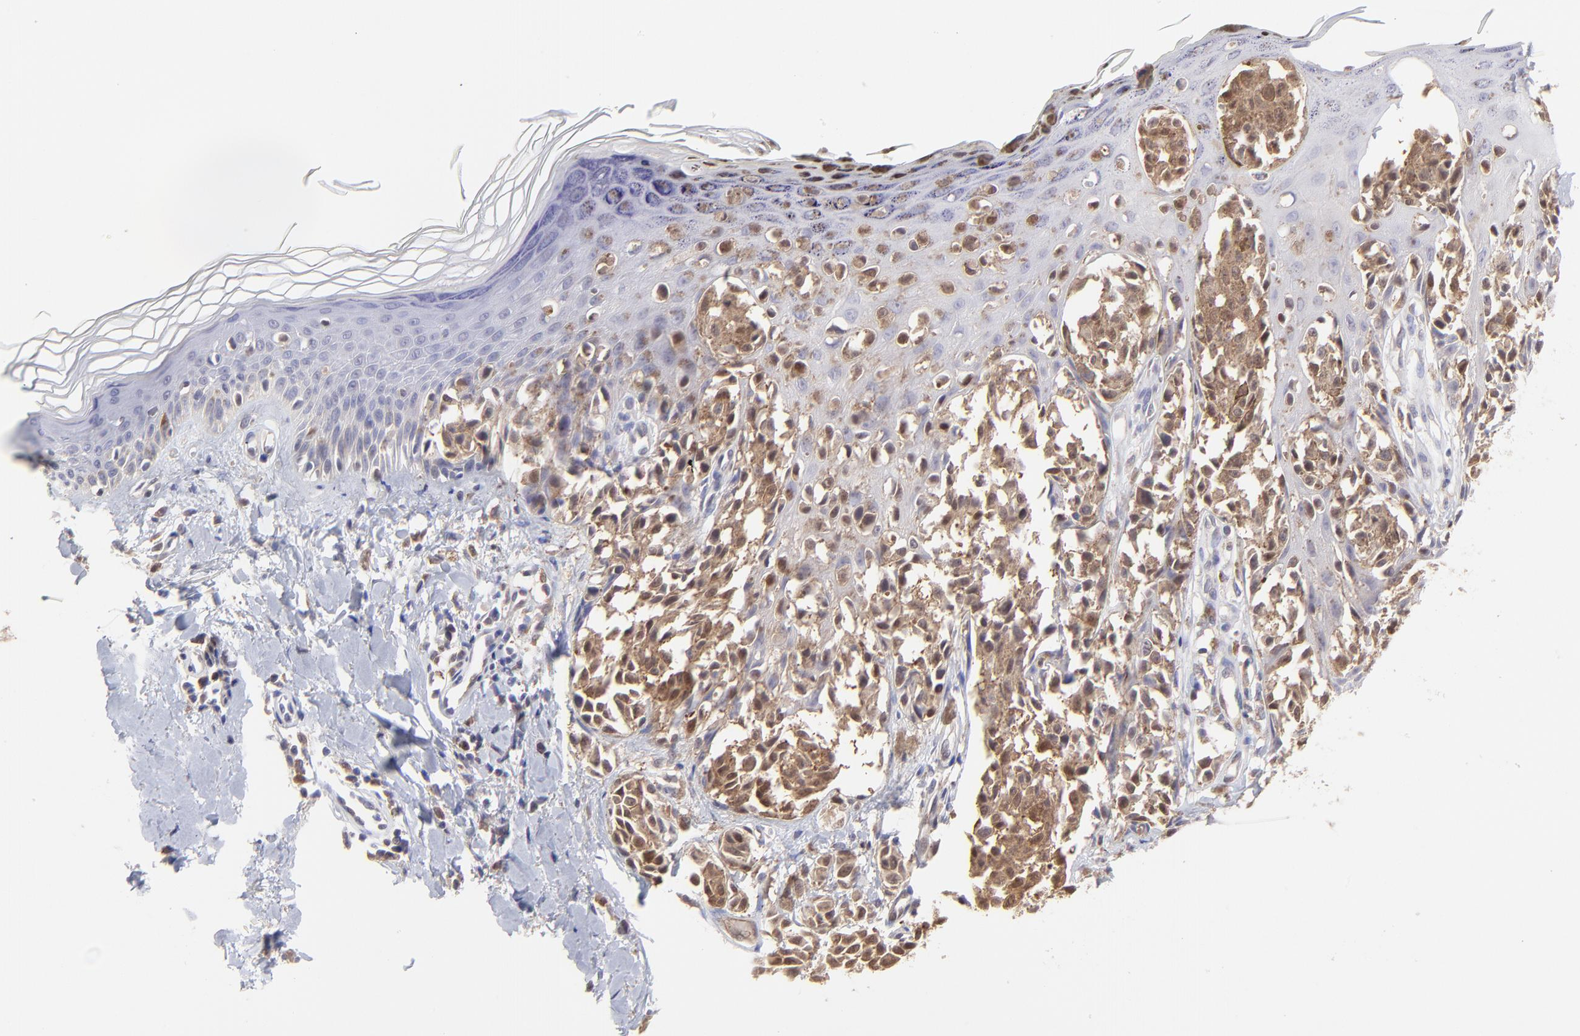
{"staining": {"intensity": "moderate", "quantity": ">75%", "location": "cytoplasmic/membranous,nuclear"}, "tissue": "melanoma", "cell_type": "Tumor cells", "image_type": "cancer", "snomed": [{"axis": "morphology", "description": "Malignant melanoma, NOS"}, {"axis": "topography", "description": "Skin"}], "caption": "Malignant melanoma stained with a protein marker exhibits moderate staining in tumor cells.", "gene": "HYAL1", "patient": {"sex": "female", "age": 38}}